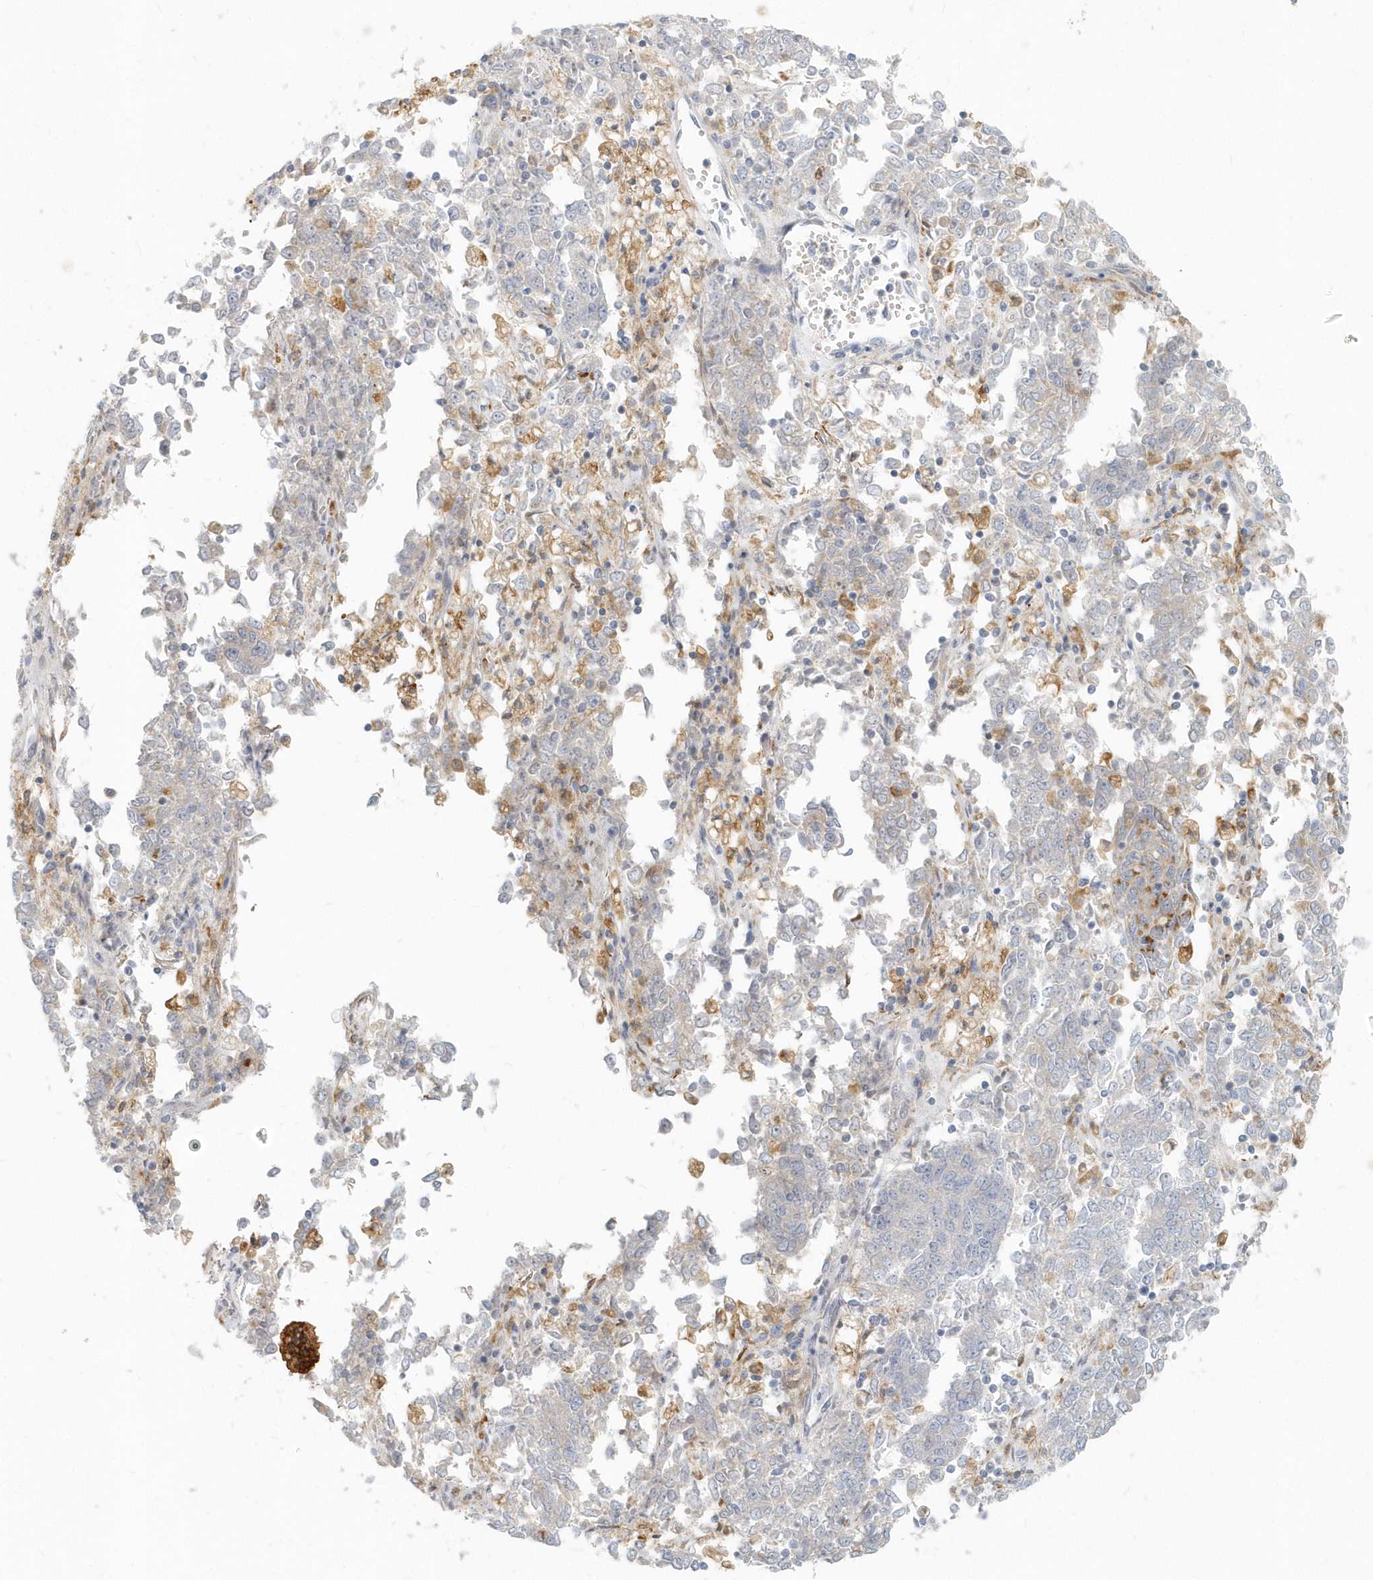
{"staining": {"intensity": "negative", "quantity": "none", "location": "none"}, "tissue": "endometrial cancer", "cell_type": "Tumor cells", "image_type": "cancer", "snomed": [{"axis": "morphology", "description": "Adenocarcinoma, NOS"}, {"axis": "topography", "description": "Endometrium"}], "caption": "This is a photomicrograph of immunohistochemistry (IHC) staining of adenocarcinoma (endometrial), which shows no expression in tumor cells.", "gene": "NAPB", "patient": {"sex": "female", "age": 80}}